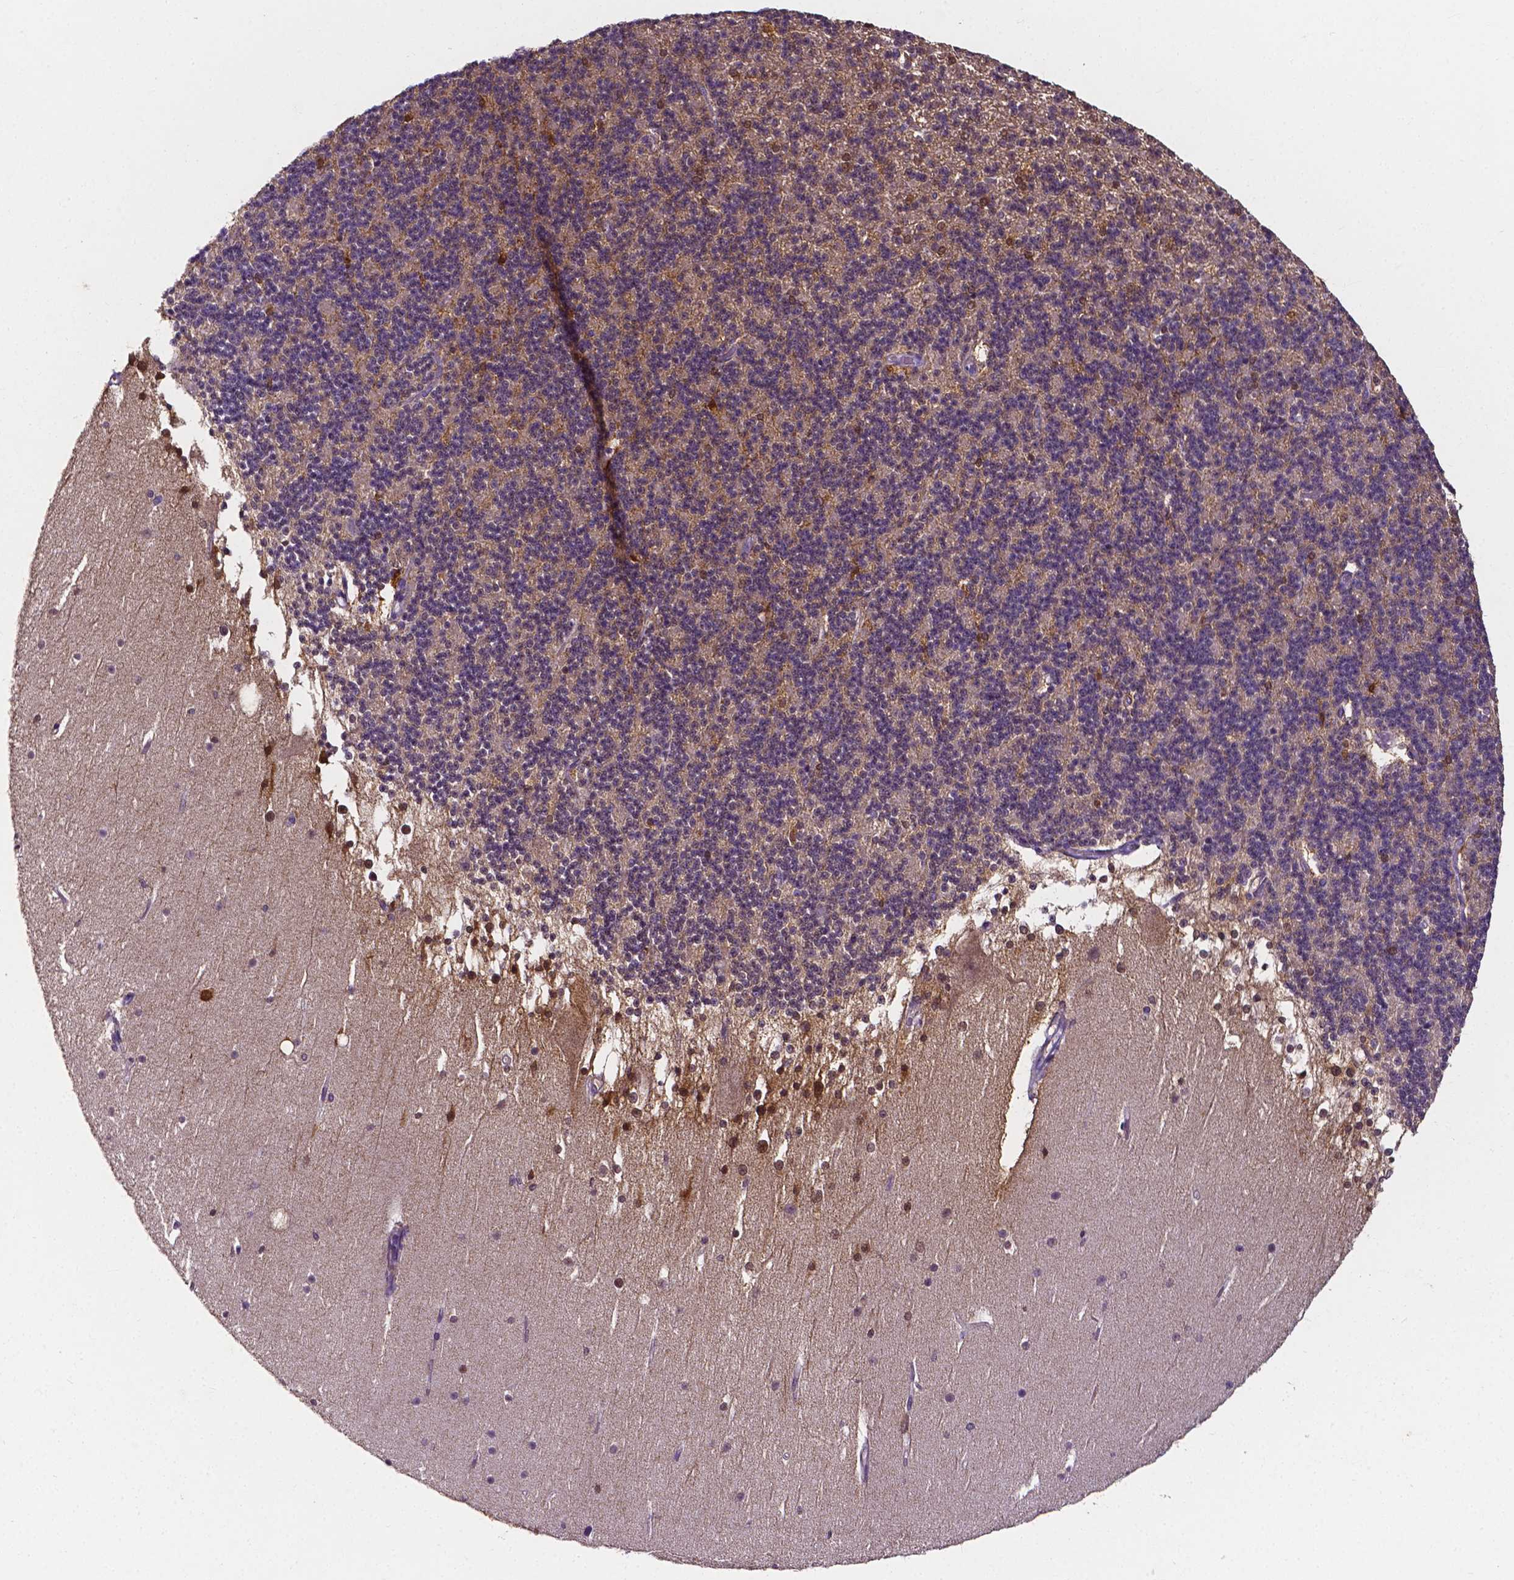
{"staining": {"intensity": "moderate", "quantity": "<25%", "location": "cytoplasmic/membranous,nuclear"}, "tissue": "cerebellum", "cell_type": "Cells in granular layer", "image_type": "normal", "snomed": [{"axis": "morphology", "description": "Normal tissue, NOS"}, {"axis": "topography", "description": "Cerebellum"}], "caption": "Cerebellum stained with immunohistochemistry shows moderate cytoplasmic/membranous,nuclear positivity in about <25% of cells in granular layer.", "gene": "PSAT1", "patient": {"sex": "female", "age": 19}}